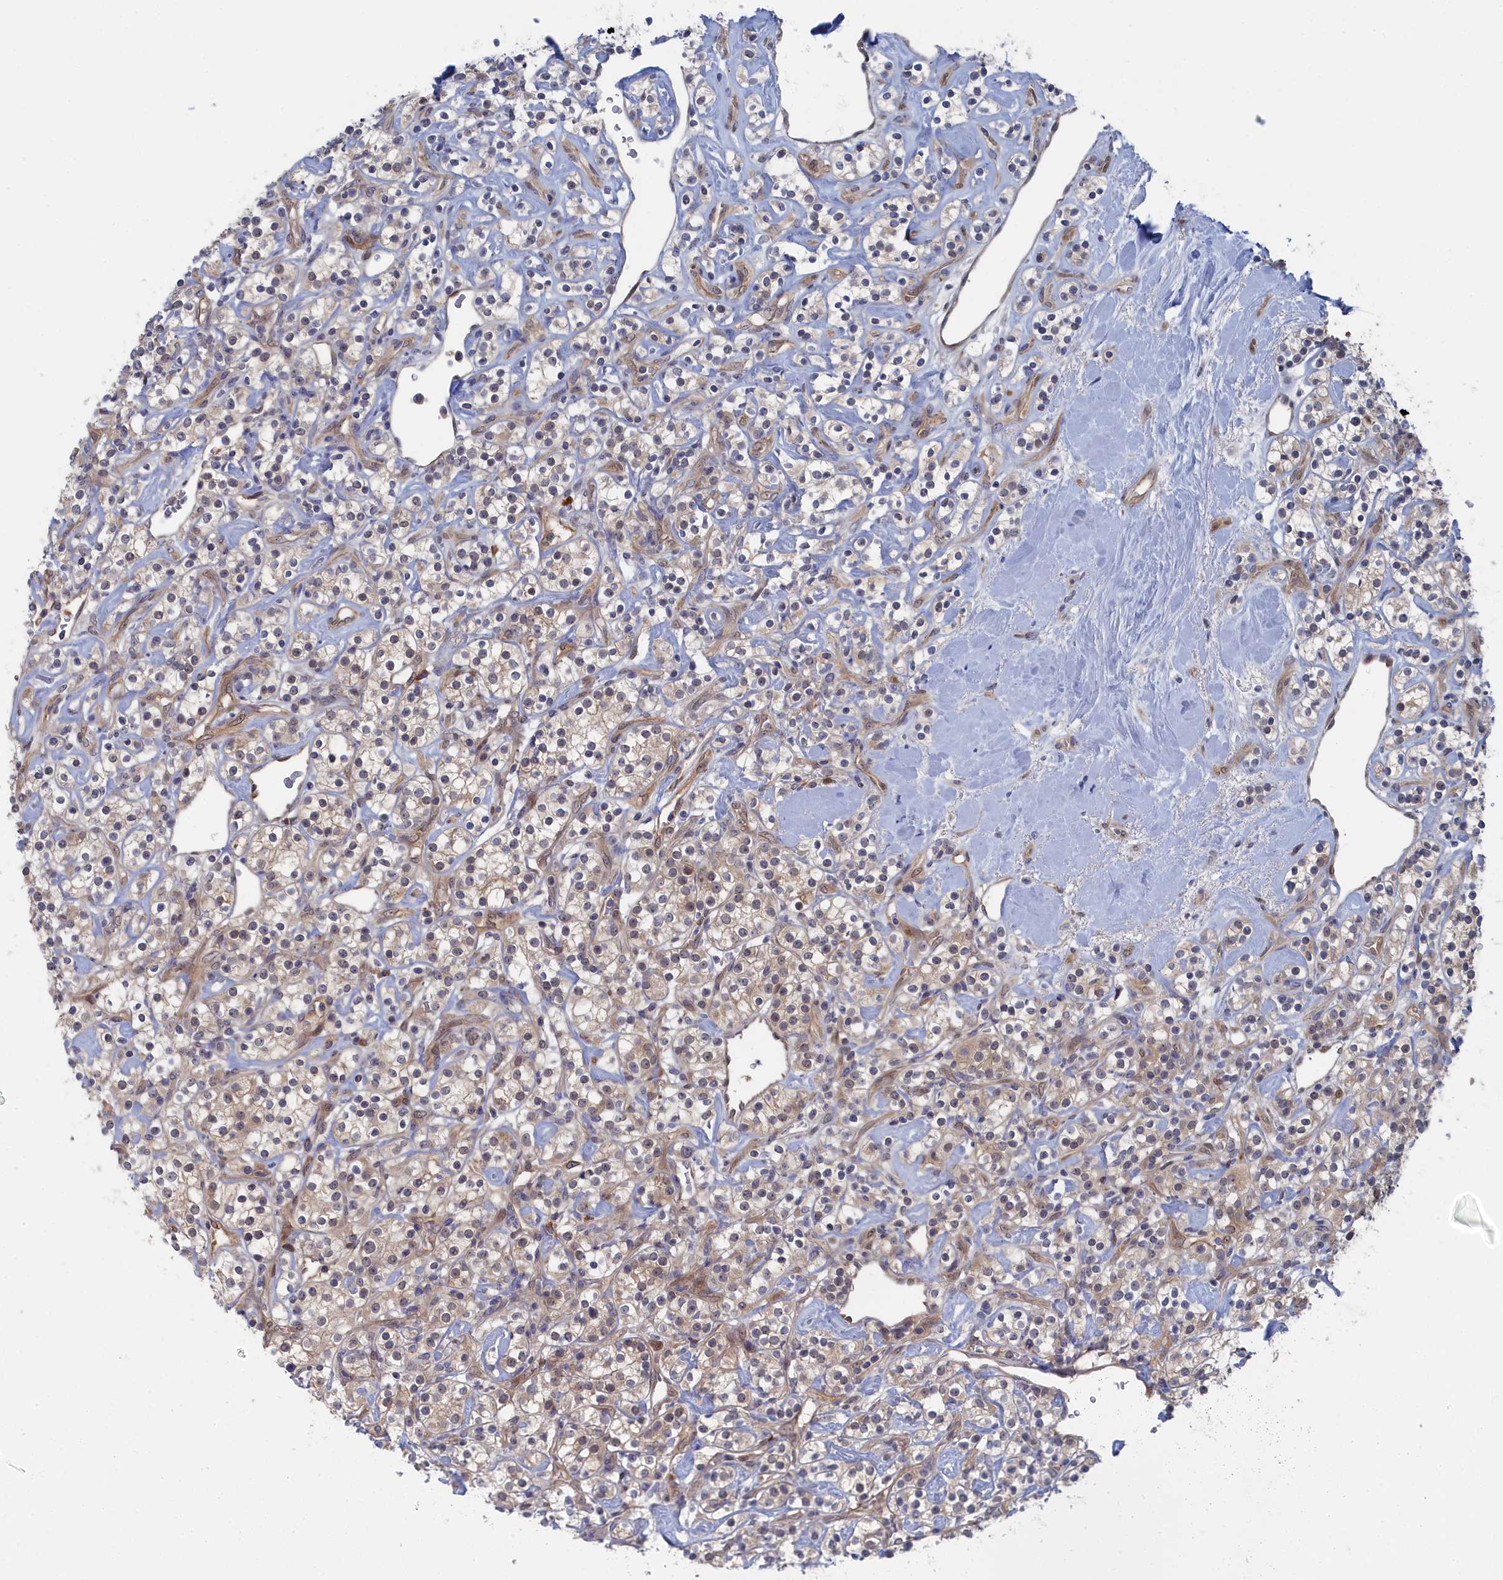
{"staining": {"intensity": "weak", "quantity": "25%-75%", "location": "cytoplasmic/membranous"}, "tissue": "renal cancer", "cell_type": "Tumor cells", "image_type": "cancer", "snomed": [{"axis": "morphology", "description": "Adenocarcinoma, NOS"}, {"axis": "topography", "description": "Kidney"}], "caption": "Tumor cells display weak cytoplasmic/membranous expression in approximately 25%-75% of cells in adenocarcinoma (renal).", "gene": "IRGQ", "patient": {"sex": "male", "age": 77}}